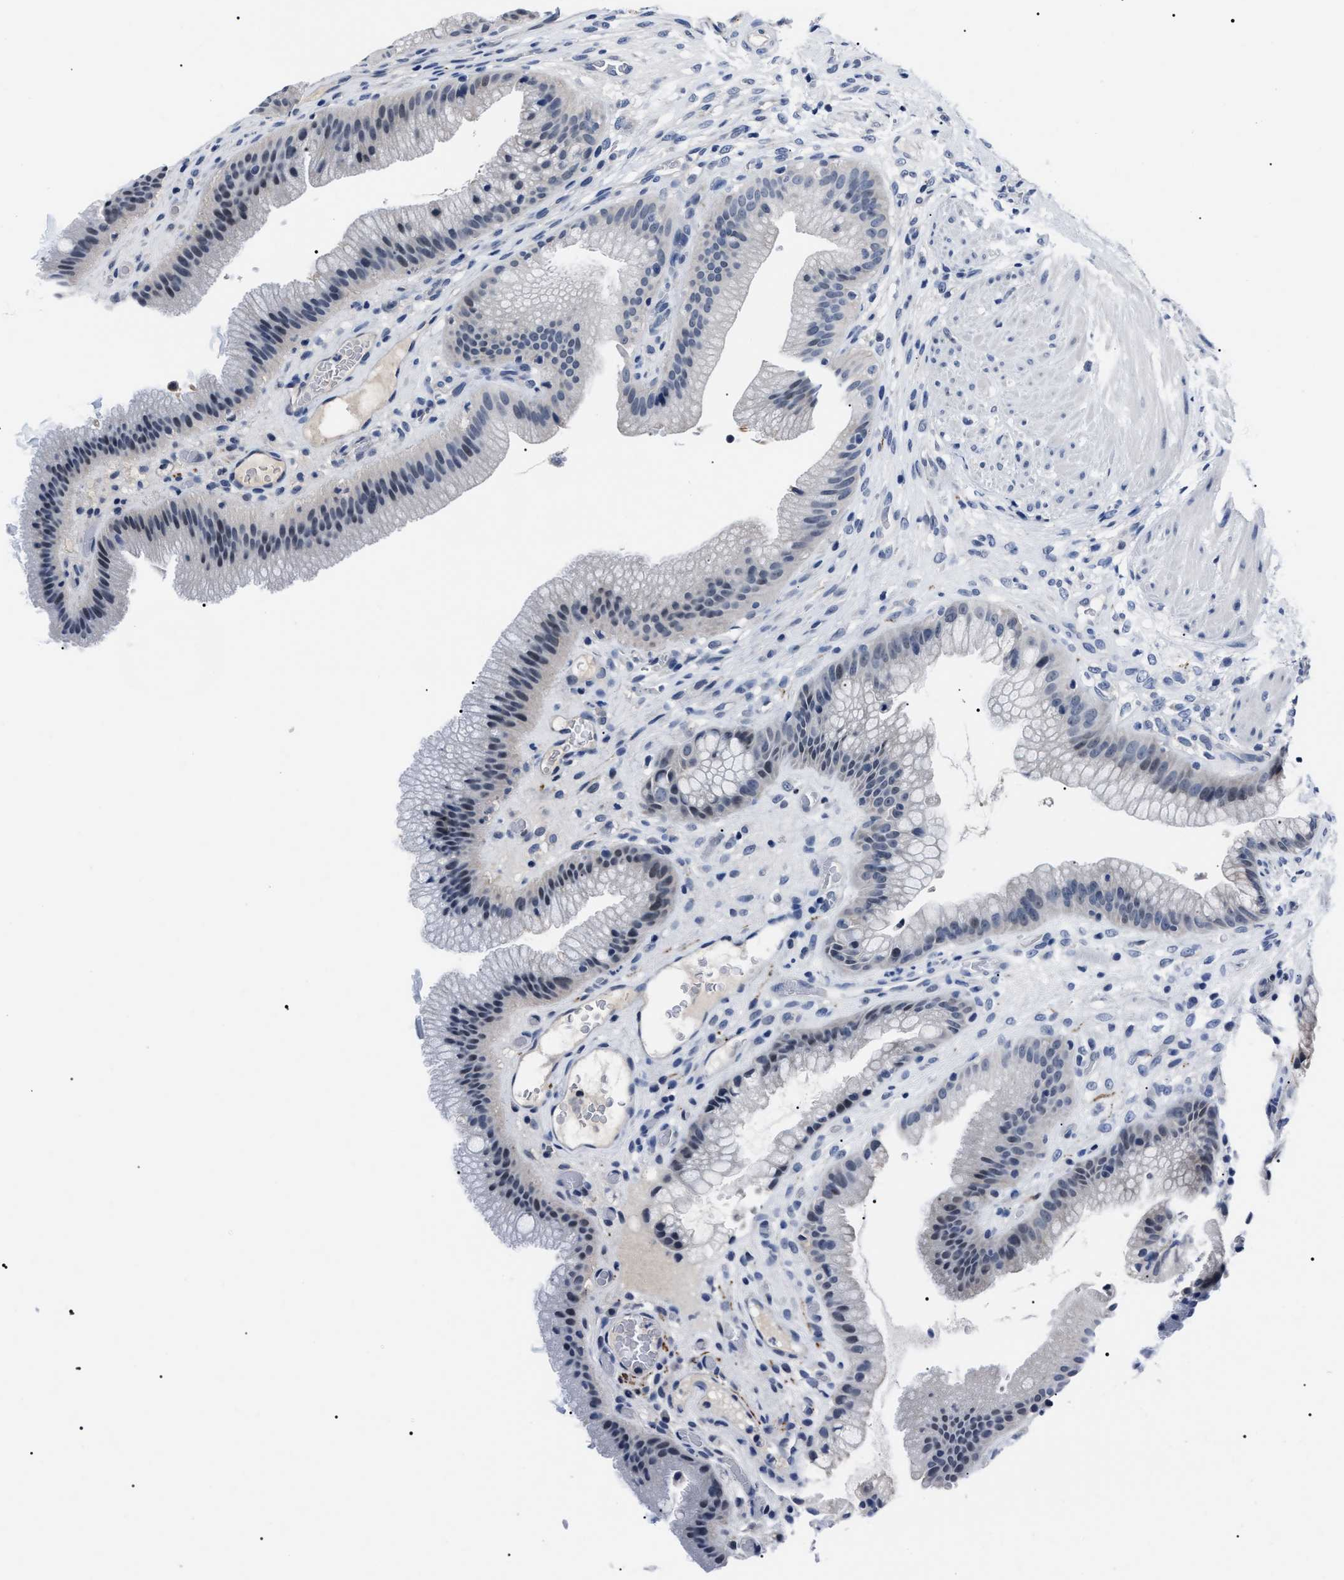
{"staining": {"intensity": "negative", "quantity": "none", "location": "none"}, "tissue": "gallbladder", "cell_type": "Glandular cells", "image_type": "normal", "snomed": [{"axis": "morphology", "description": "Normal tissue, NOS"}, {"axis": "topography", "description": "Gallbladder"}], "caption": "Immunohistochemical staining of benign gallbladder shows no significant positivity in glandular cells.", "gene": "LRWD1", "patient": {"sex": "male", "age": 49}}